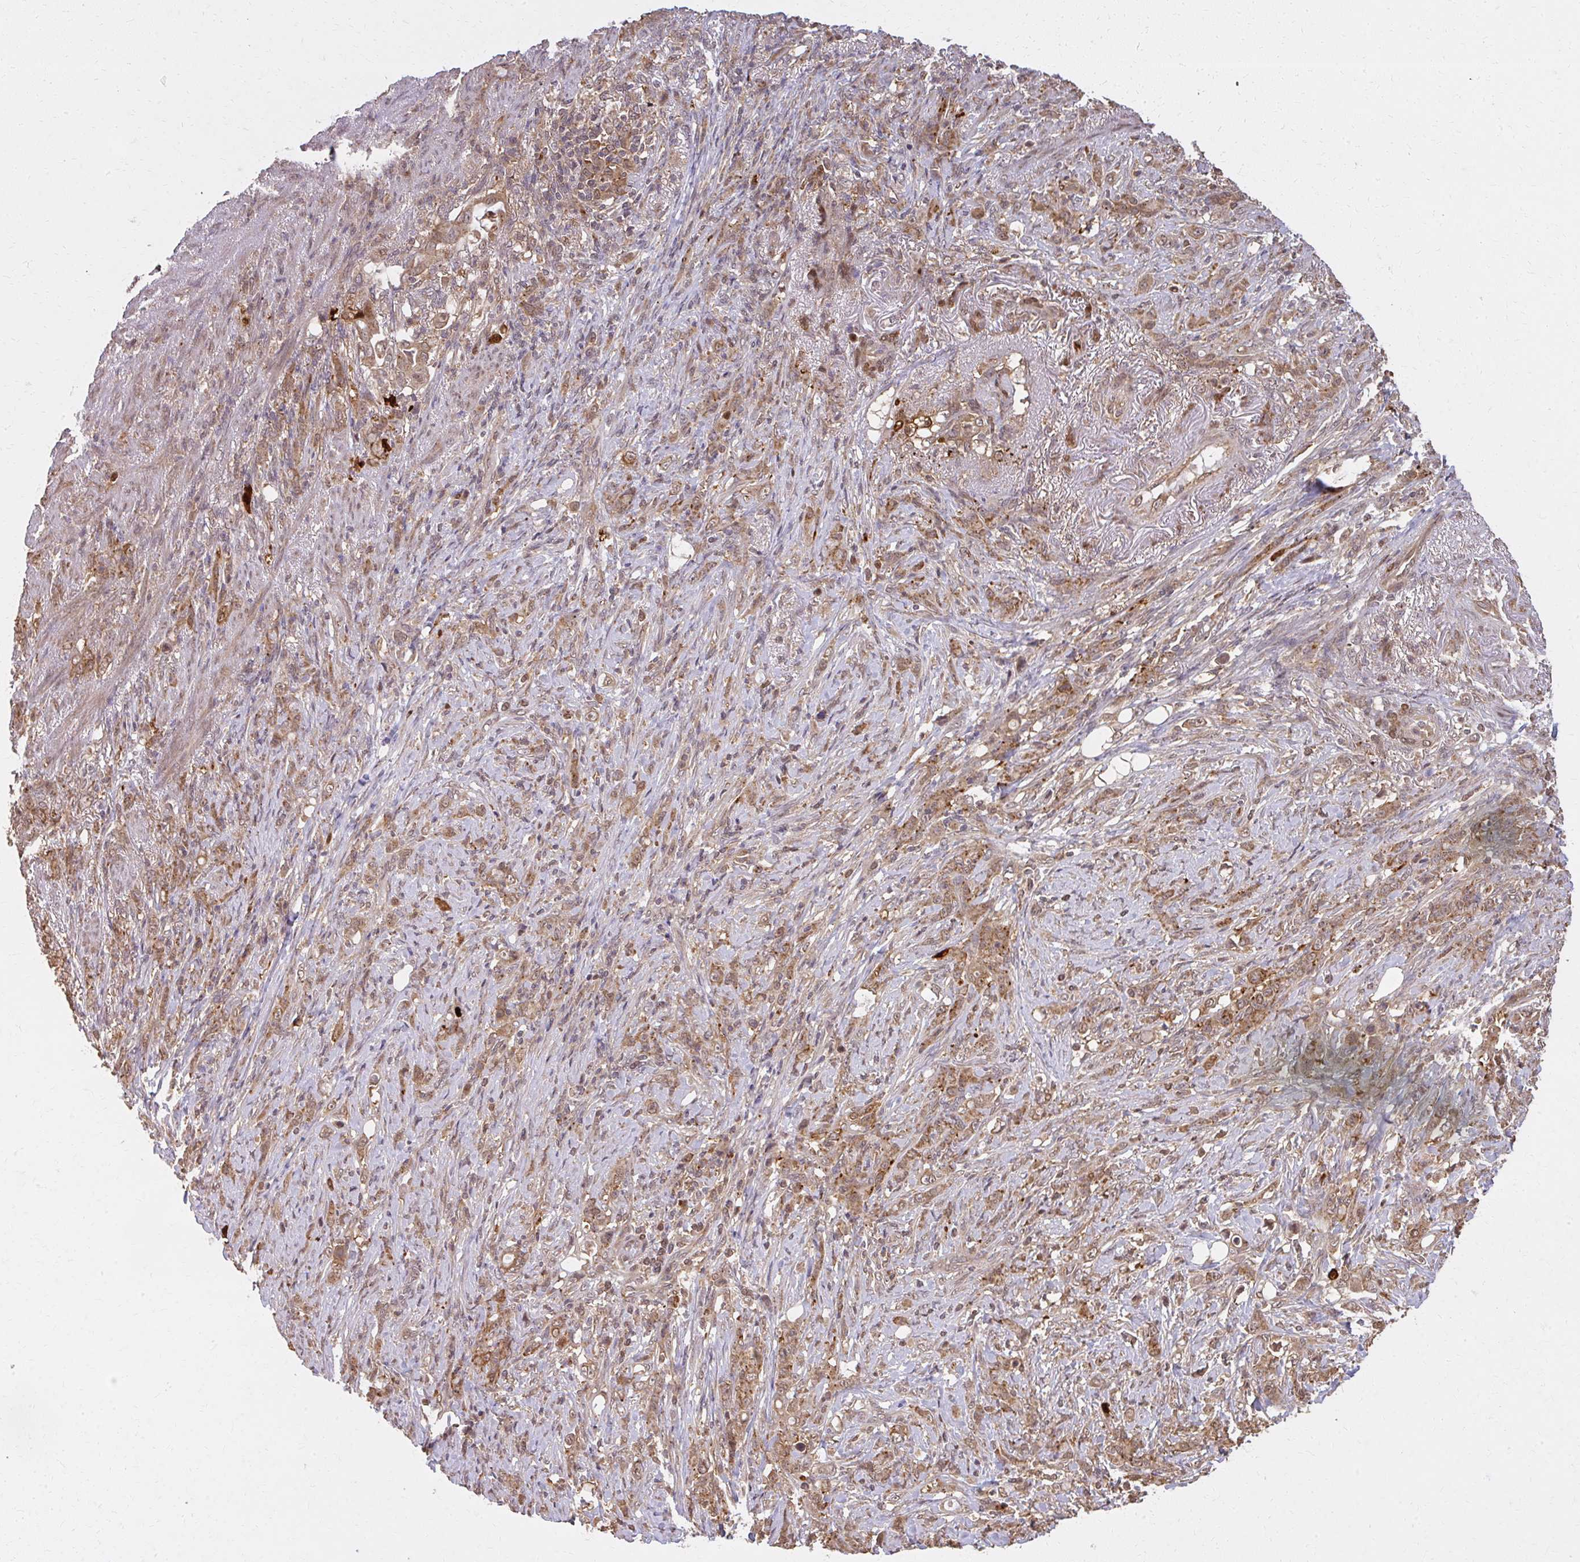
{"staining": {"intensity": "moderate", "quantity": ">75%", "location": "cytoplasmic/membranous,nuclear"}, "tissue": "stomach cancer", "cell_type": "Tumor cells", "image_type": "cancer", "snomed": [{"axis": "morphology", "description": "Normal tissue, NOS"}, {"axis": "morphology", "description": "Adenocarcinoma, NOS"}, {"axis": "topography", "description": "Stomach"}], "caption": "Immunohistochemical staining of stomach cancer (adenocarcinoma) displays moderate cytoplasmic/membranous and nuclear protein staining in approximately >75% of tumor cells.", "gene": "LARS2", "patient": {"sex": "female", "age": 79}}